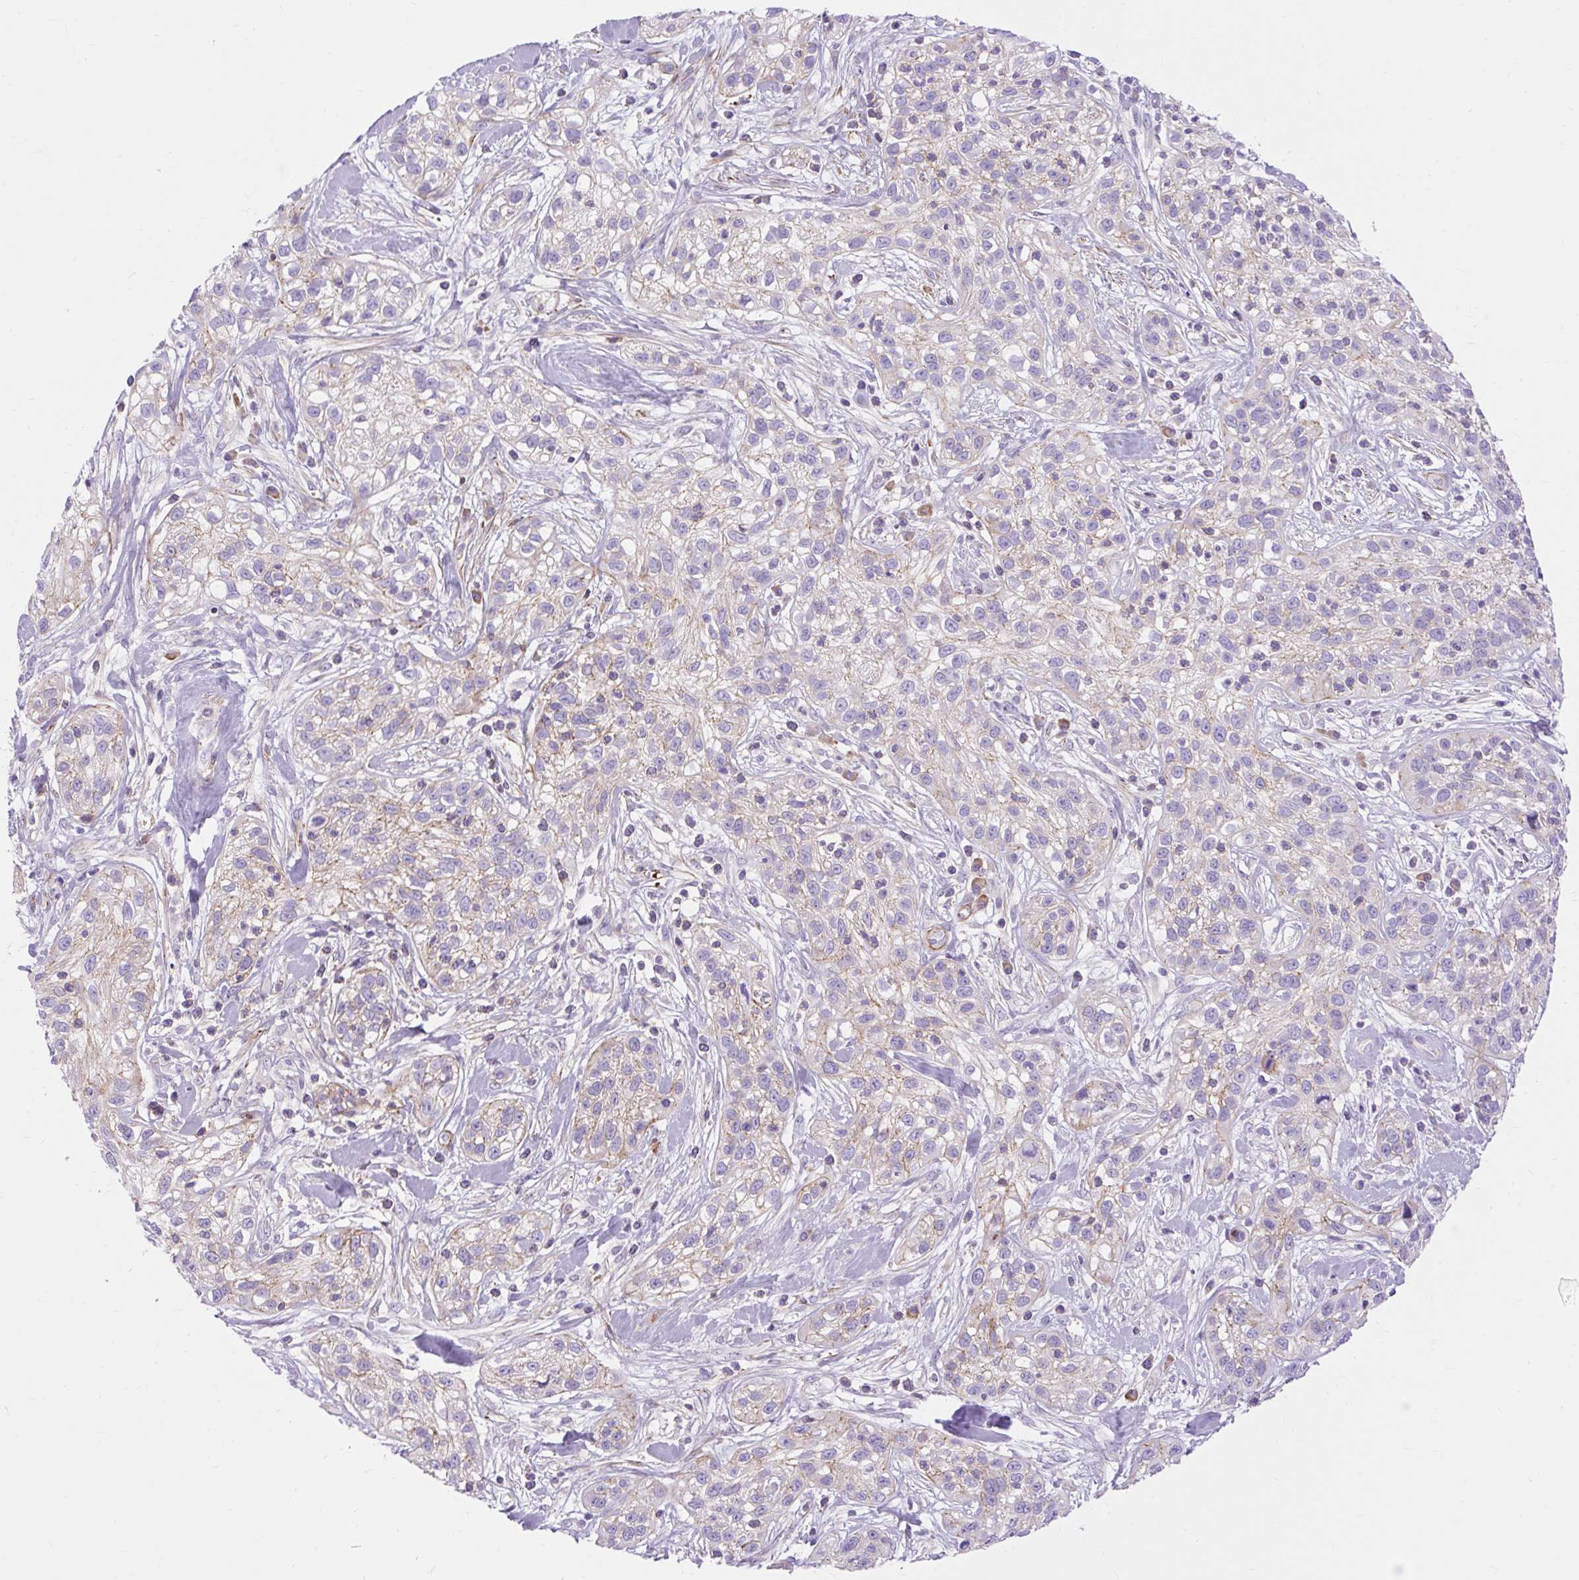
{"staining": {"intensity": "negative", "quantity": "none", "location": "none"}, "tissue": "skin cancer", "cell_type": "Tumor cells", "image_type": "cancer", "snomed": [{"axis": "morphology", "description": "Squamous cell carcinoma, NOS"}, {"axis": "topography", "description": "Skin"}], "caption": "Tumor cells show no significant positivity in squamous cell carcinoma (skin).", "gene": "CORO7-PAM16", "patient": {"sex": "male", "age": 82}}